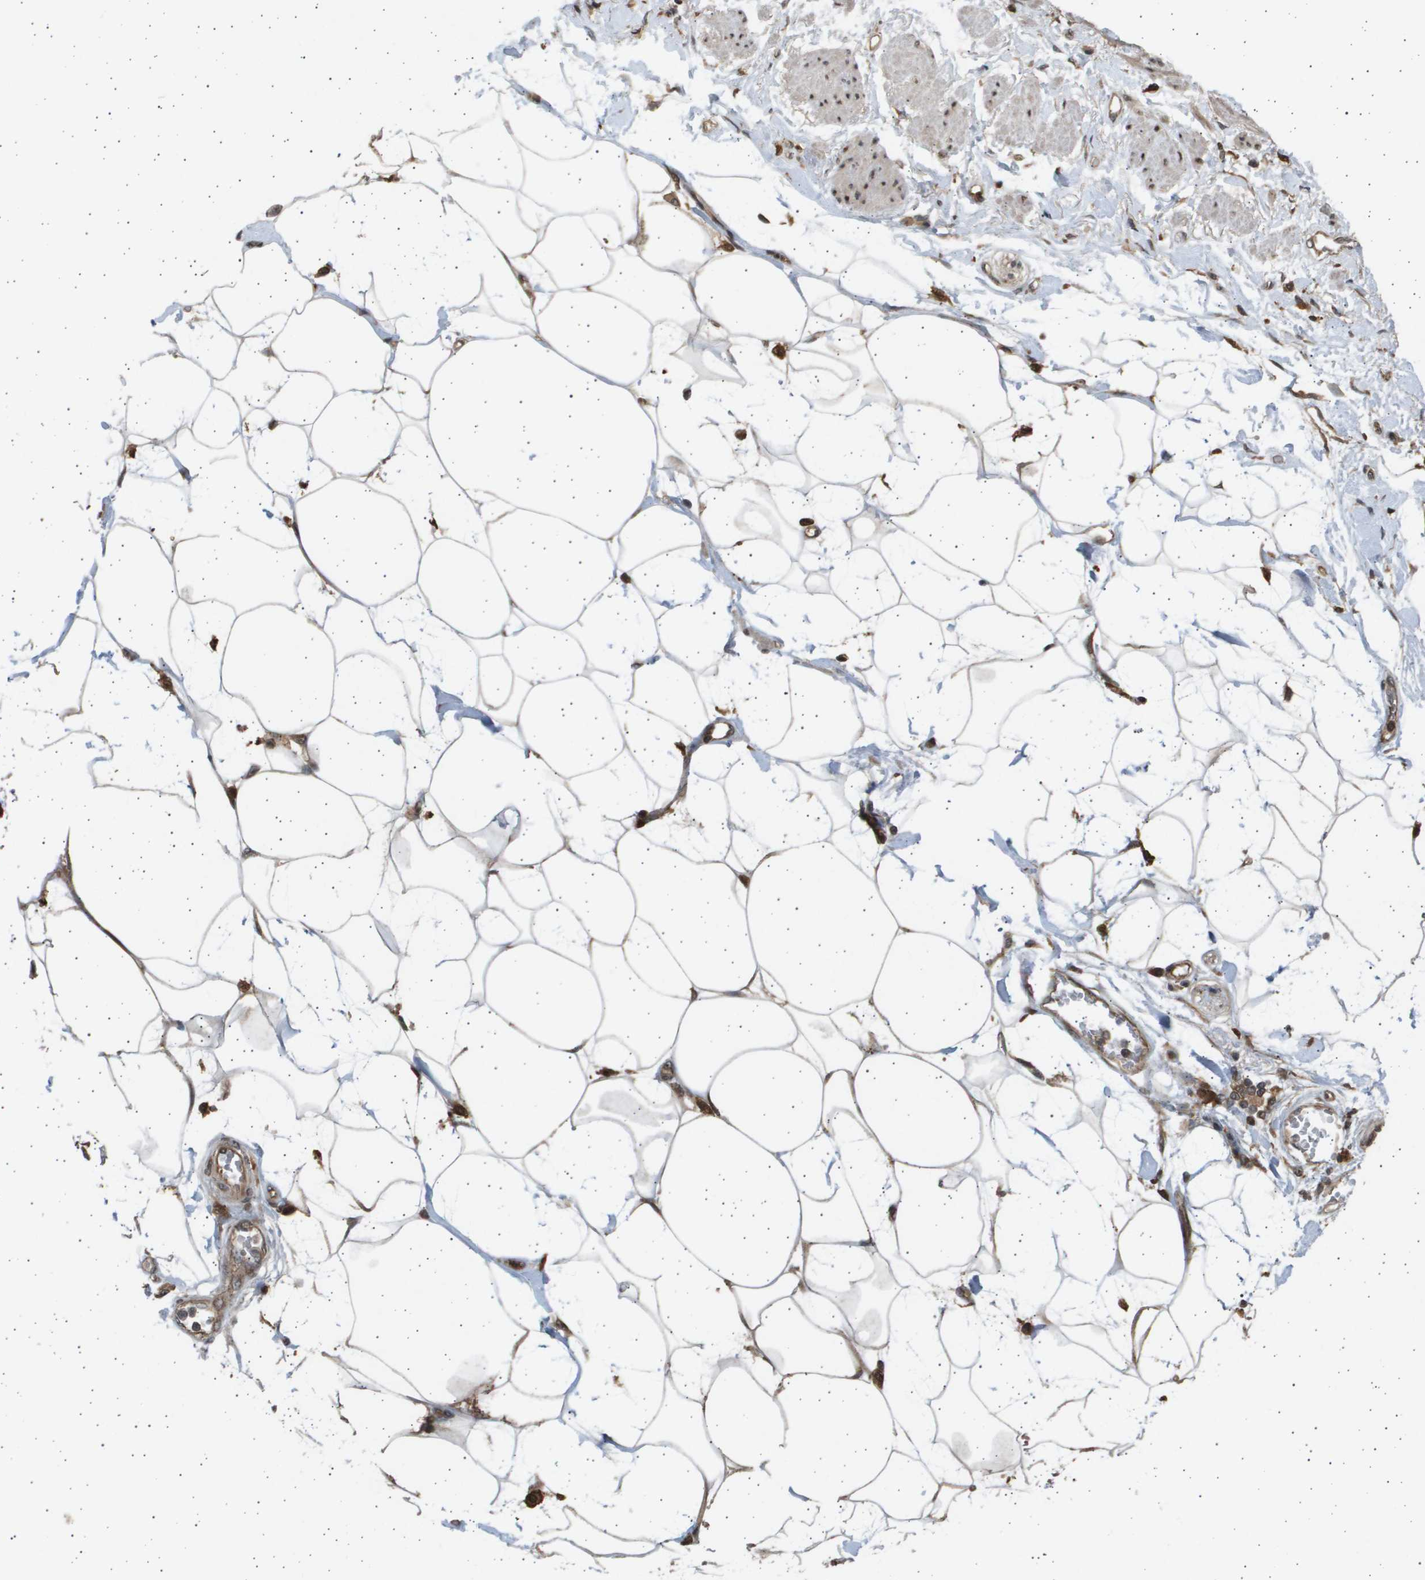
{"staining": {"intensity": "weak", "quantity": ">75%", "location": "cytoplasmic/membranous"}, "tissue": "adipose tissue", "cell_type": "Adipocytes", "image_type": "normal", "snomed": [{"axis": "morphology", "description": "Normal tissue, NOS"}, {"axis": "morphology", "description": "Adenocarcinoma, NOS"}, {"axis": "topography", "description": "Duodenum"}, {"axis": "topography", "description": "Peripheral nerve tissue"}], "caption": "Immunohistochemistry image of unremarkable adipose tissue: adipose tissue stained using IHC shows low levels of weak protein expression localized specifically in the cytoplasmic/membranous of adipocytes, appearing as a cytoplasmic/membranous brown color.", "gene": "TNRC6A", "patient": {"sex": "female", "age": 60}}